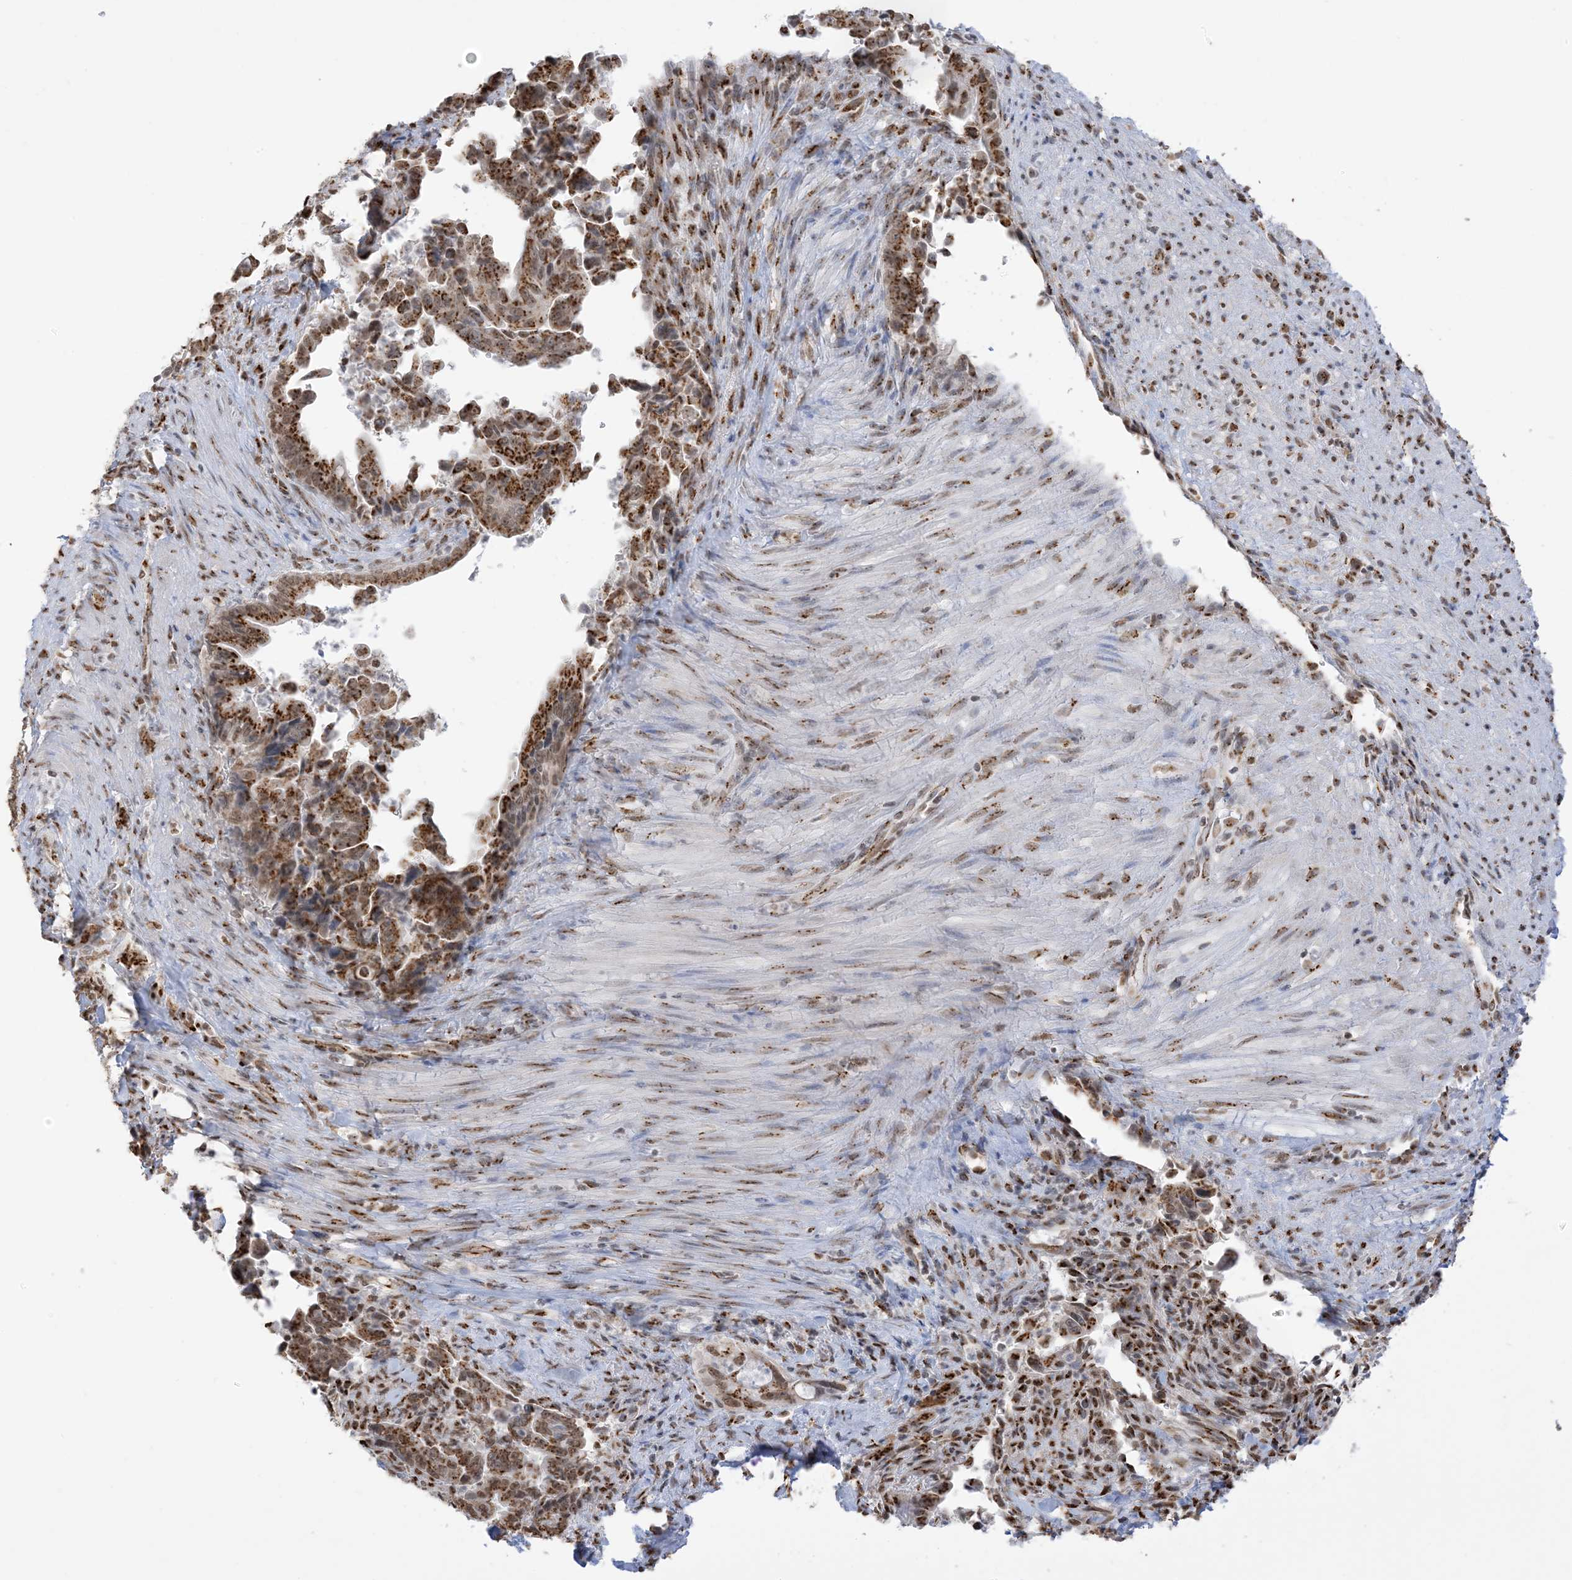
{"staining": {"intensity": "strong", "quantity": ">75%", "location": "cytoplasmic/membranous,nuclear"}, "tissue": "pancreatic cancer", "cell_type": "Tumor cells", "image_type": "cancer", "snomed": [{"axis": "morphology", "description": "Adenocarcinoma, NOS"}, {"axis": "topography", "description": "Pancreas"}], "caption": "Brown immunohistochemical staining in human pancreatic cancer (adenocarcinoma) reveals strong cytoplasmic/membranous and nuclear expression in approximately >75% of tumor cells.", "gene": "GPR107", "patient": {"sex": "male", "age": 70}}